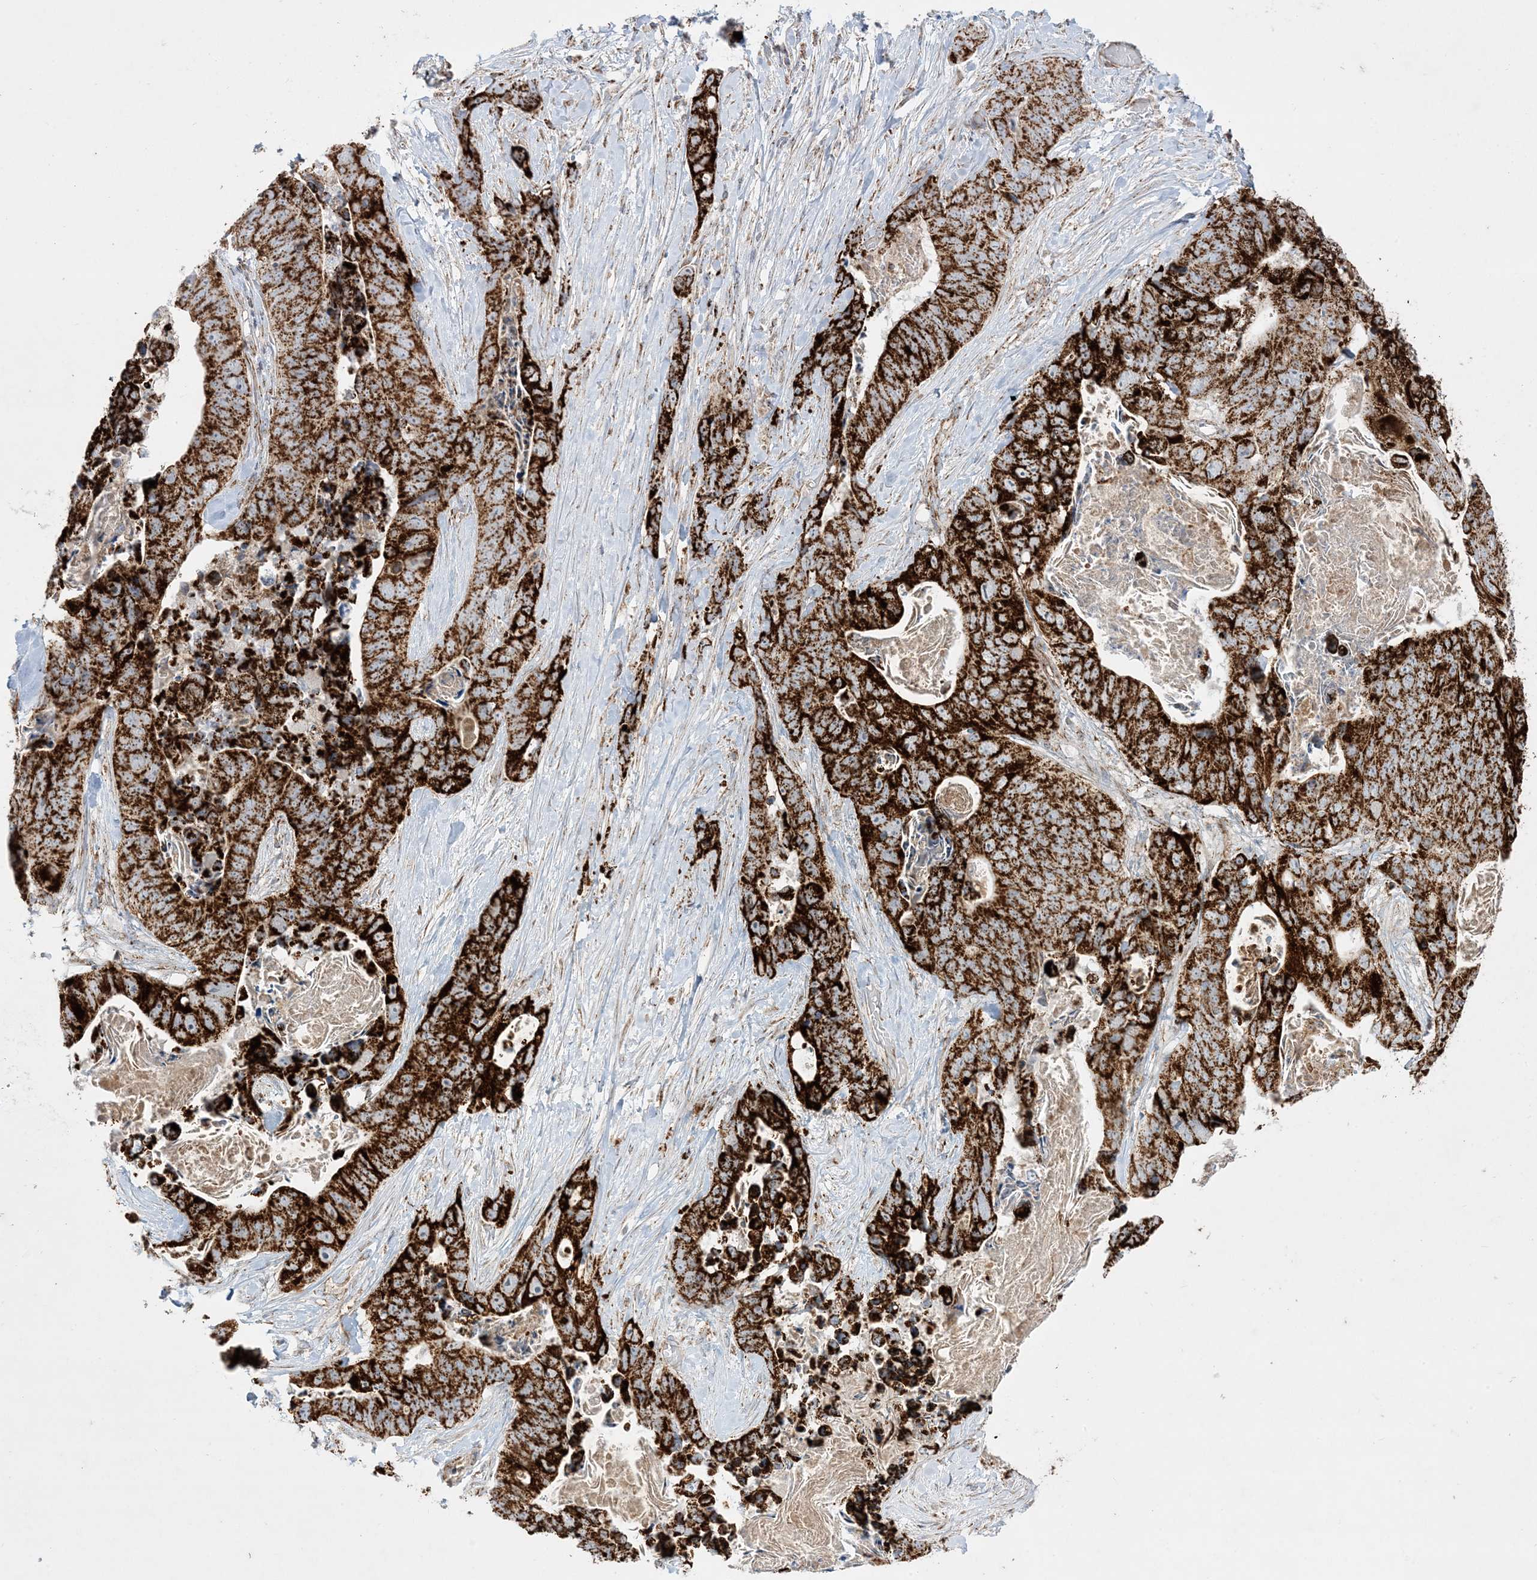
{"staining": {"intensity": "strong", "quantity": ">75%", "location": "cytoplasmic/membranous"}, "tissue": "stomach cancer", "cell_type": "Tumor cells", "image_type": "cancer", "snomed": [{"axis": "morphology", "description": "Adenocarcinoma, NOS"}, {"axis": "topography", "description": "Stomach"}], "caption": "Stomach cancer stained for a protein (brown) exhibits strong cytoplasmic/membranous positive positivity in approximately >75% of tumor cells.", "gene": "NDUFAF3", "patient": {"sex": "female", "age": 89}}